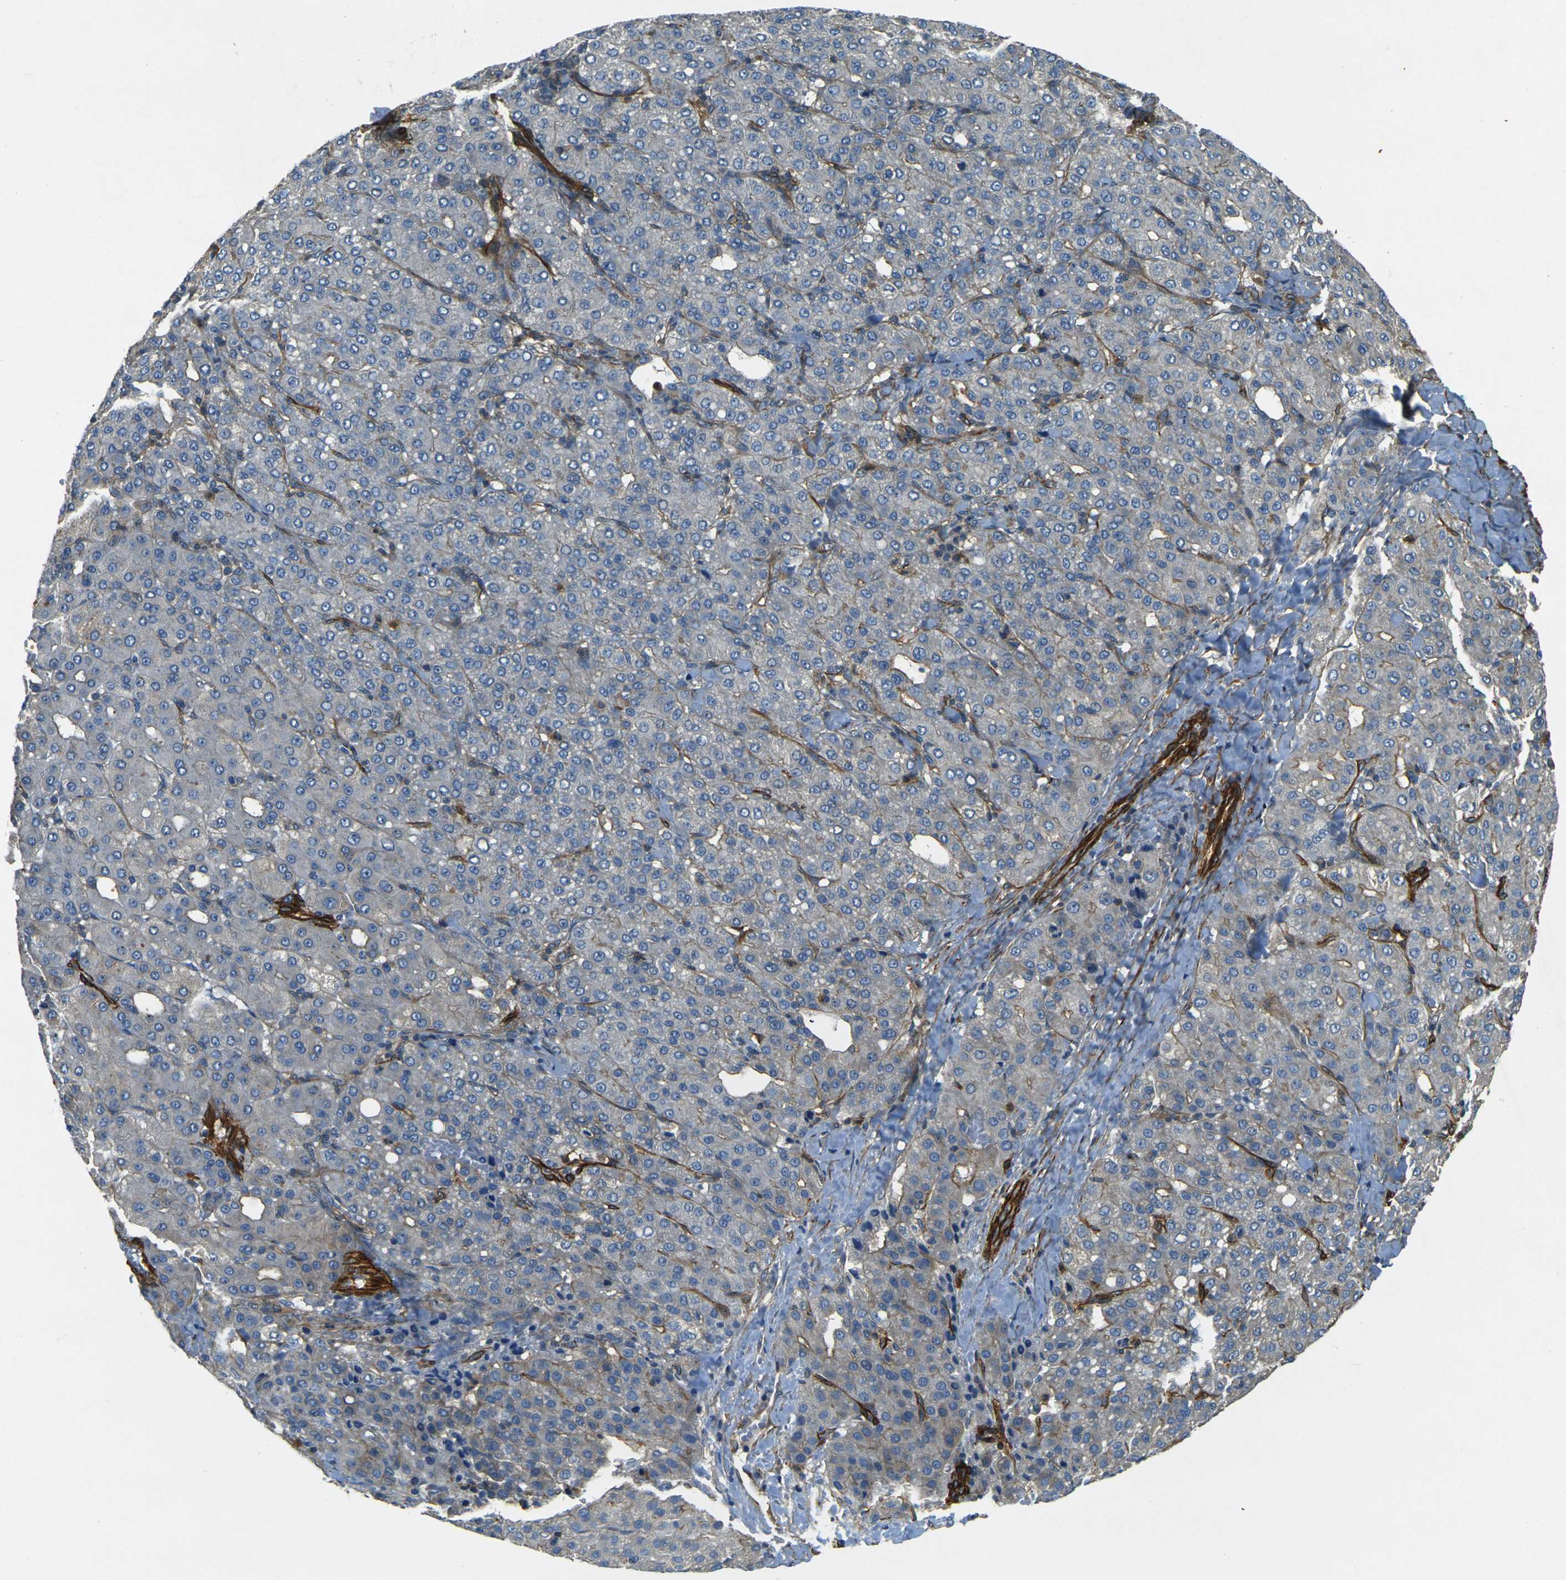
{"staining": {"intensity": "weak", "quantity": "<25%", "location": "cytoplasmic/membranous"}, "tissue": "liver cancer", "cell_type": "Tumor cells", "image_type": "cancer", "snomed": [{"axis": "morphology", "description": "Carcinoma, Hepatocellular, NOS"}, {"axis": "topography", "description": "Liver"}], "caption": "Micrograph shows no protein staining in tumor cells of liver cancer tissue.", "gene": "EPHA7", "patient": {"sex": "male", "age": 65}}